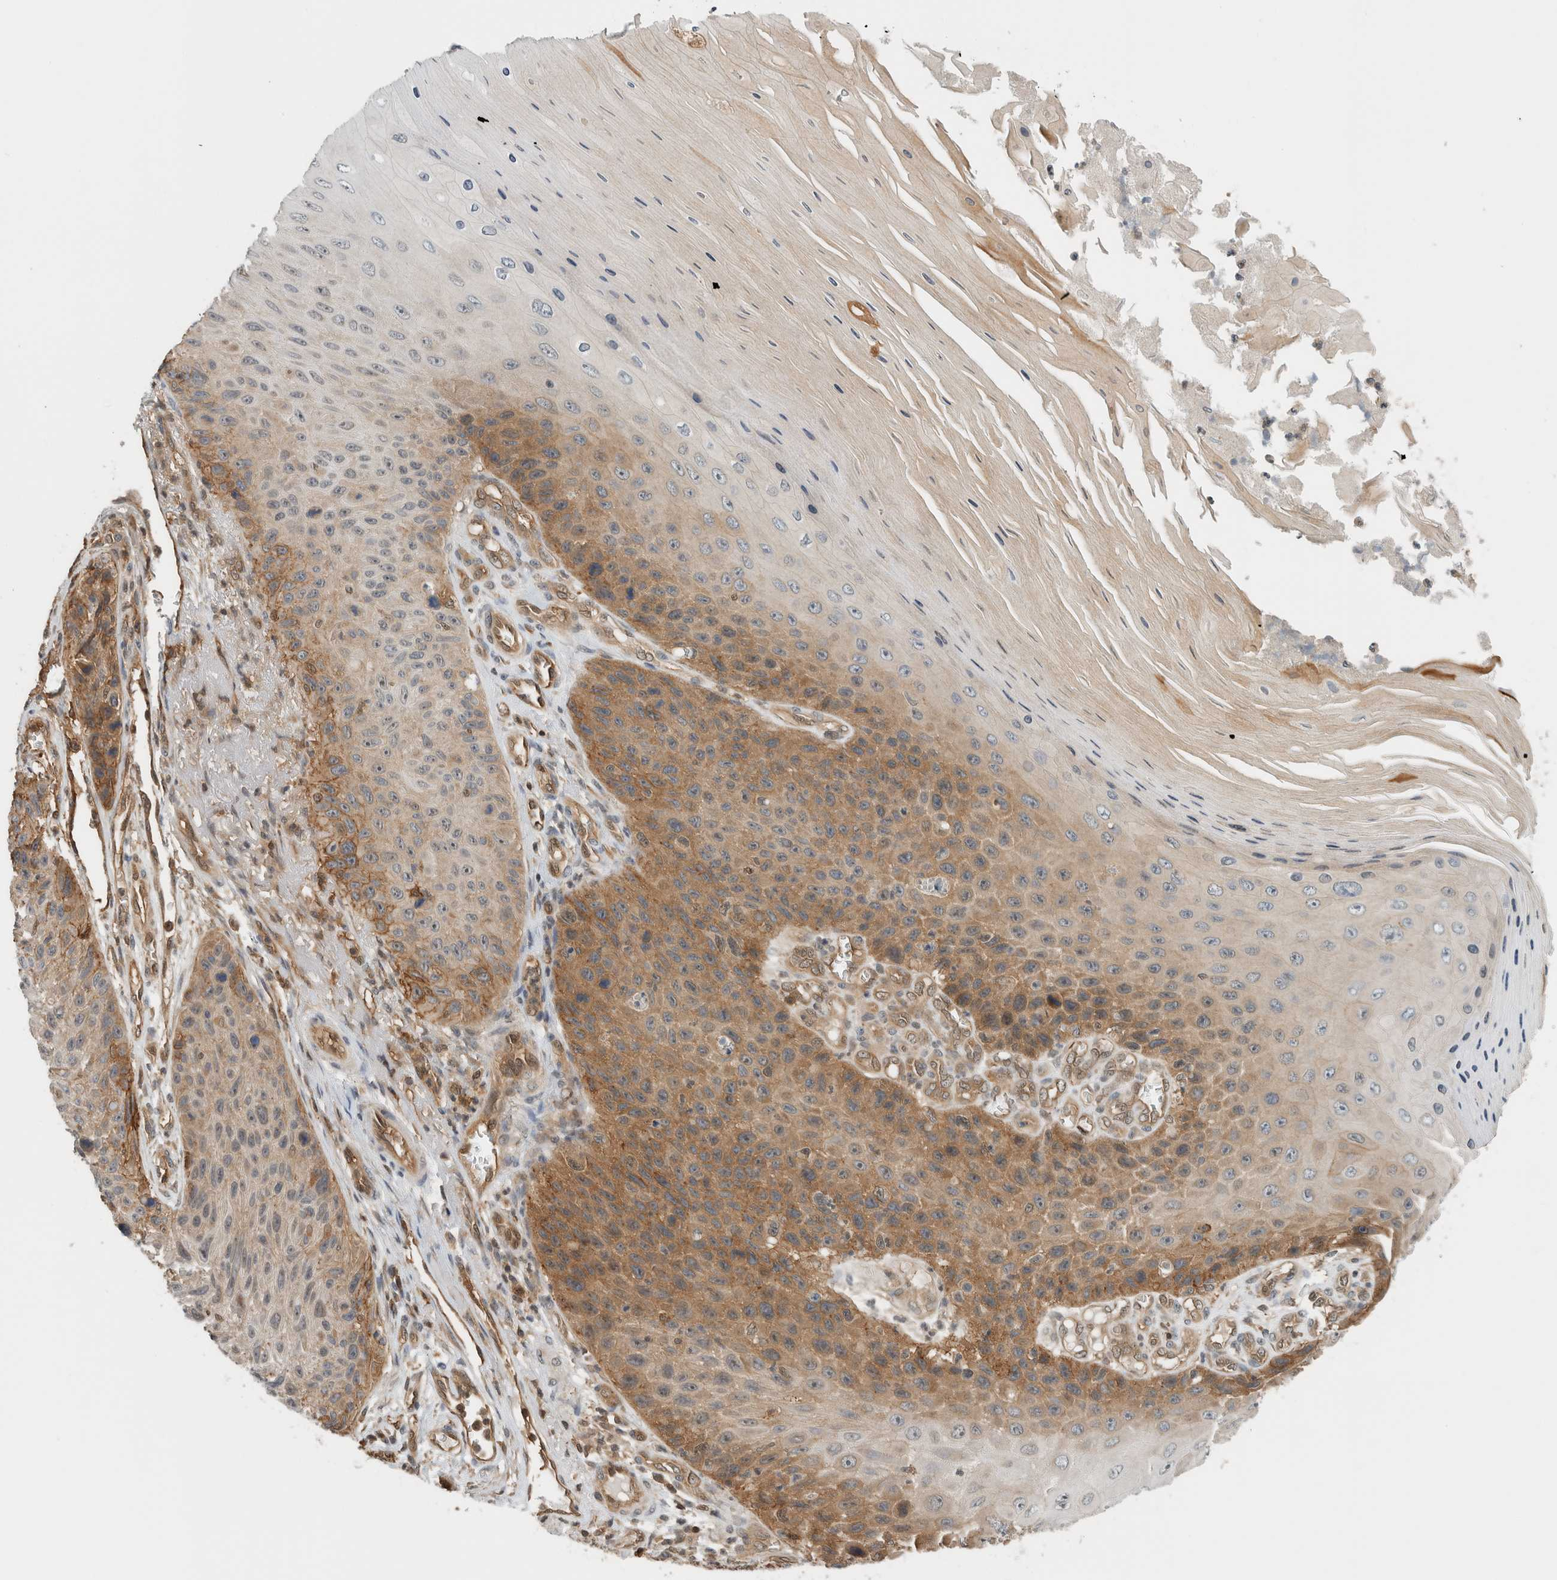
{"staining": {"intensity": "moderate", "quantity": ">75%", "location": "cytoplasmic/membranous"}, "tissue": "skin cancer", "cell_type": "Tumor cells", "image_type": "cancer", "snomed": [{"axis": "morphology", "description": "Squamous cell carcinoma, NOS"}, {"axis": "topography", "description": "Skin"}], "caption": "Immunohistochemical staining of human skin squamous cell carcinoma demonstrates moderate cytoplasmic/membranous protein positivity in approximately >75% of tumor cells.", "gene": "PFDN4", "patient": {"sex": "female", "age": 88}}